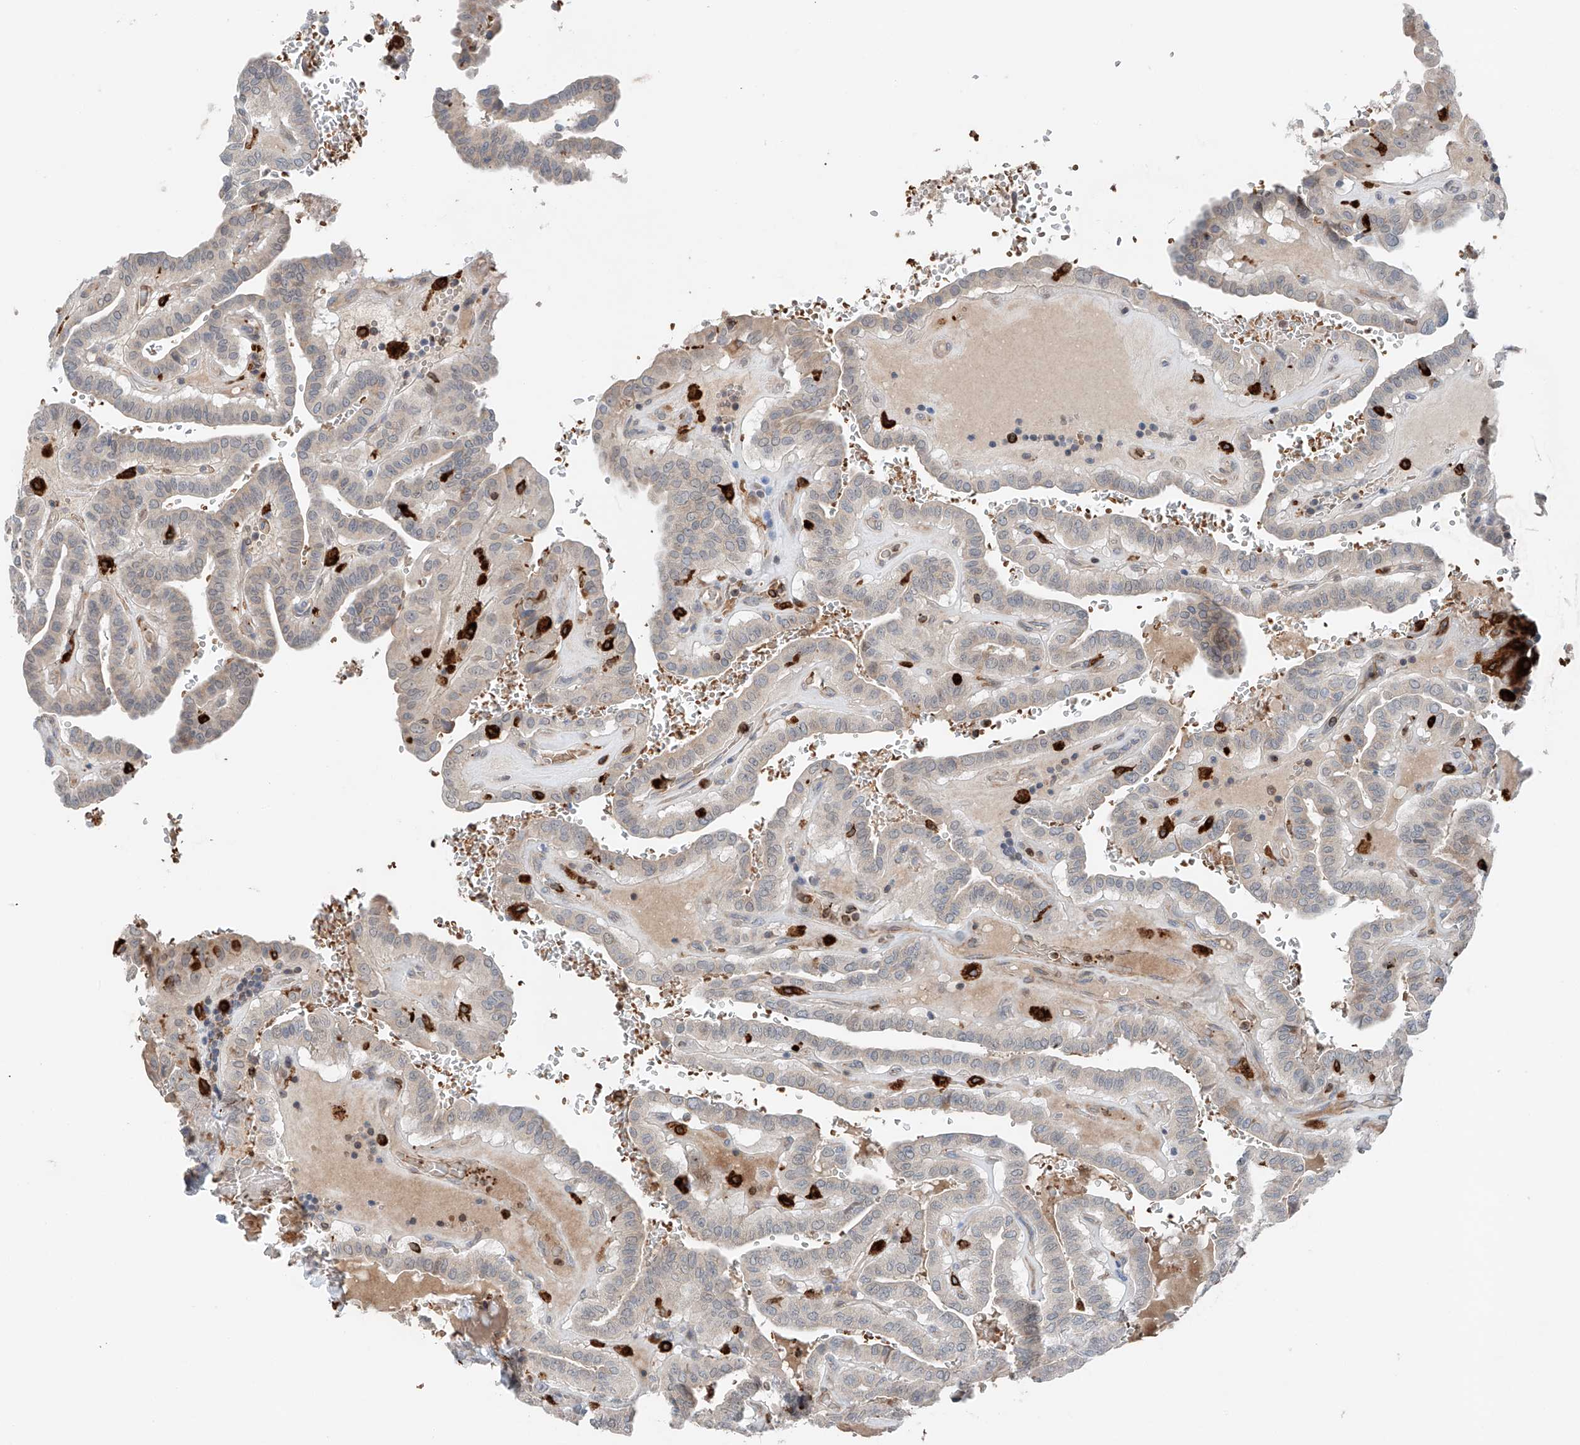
{"staining": {"intensity": "weak", "quantity": "<25%", "location": "cytoplasmic/membranous"}, "tissue": "thyroid cancer", "cell_type": "Tumor cells", "image_type": "cancer", "snomed": [{"axis": "morphology", "description": "Papillary adenocarcinoma, NOS"}, {"axis": "topography", "description": "Thyroid gland"}], "caption": "Tumor cells are negative for brown protein staining in thyroid cancer (papillary adenocarcinoma).", "gene": "TBXAS1", "patient": {"sex": "male", "age": 77}}